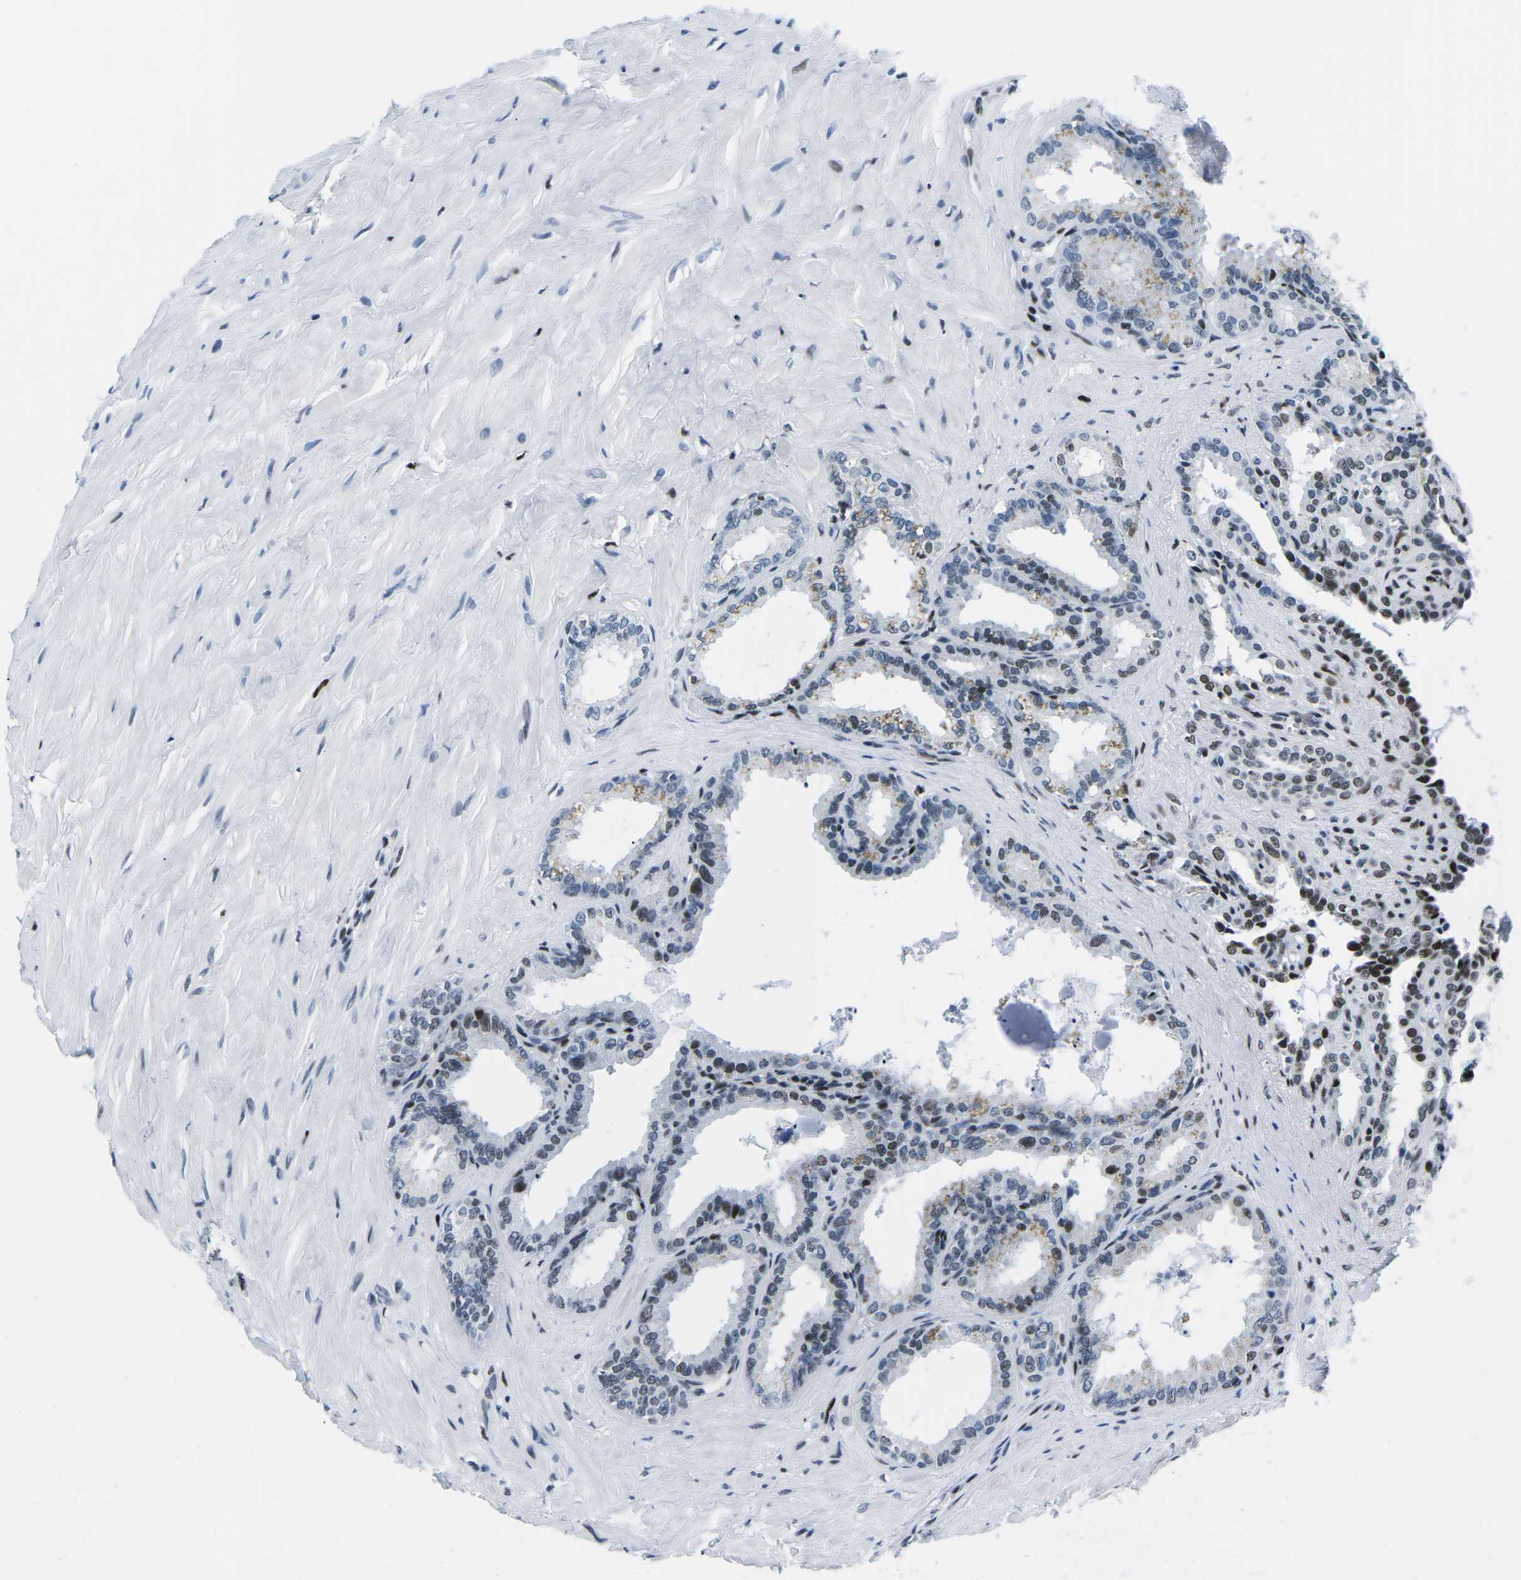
{"staining": {"intensity": "strong", "quantity": "25%-75%", "location": "nuclear"}, "tissue": "seminal vesicle", "cell_type": "Glandular cells", "image_type": "normal", "snomed": [{"axis": "morphology", "description": "Normal tissue, NOS"}, {"axis": "topography", "description": "Seminal veicle"}], "caption": "About 25%-75% of glandular cells in unremarkable human seminal vesicle show strong nuclear protein positivity as visualized by brown immunohistochemical staining.", "gene": "ATF1", "patient": {"sex": "male", "age": 64}}